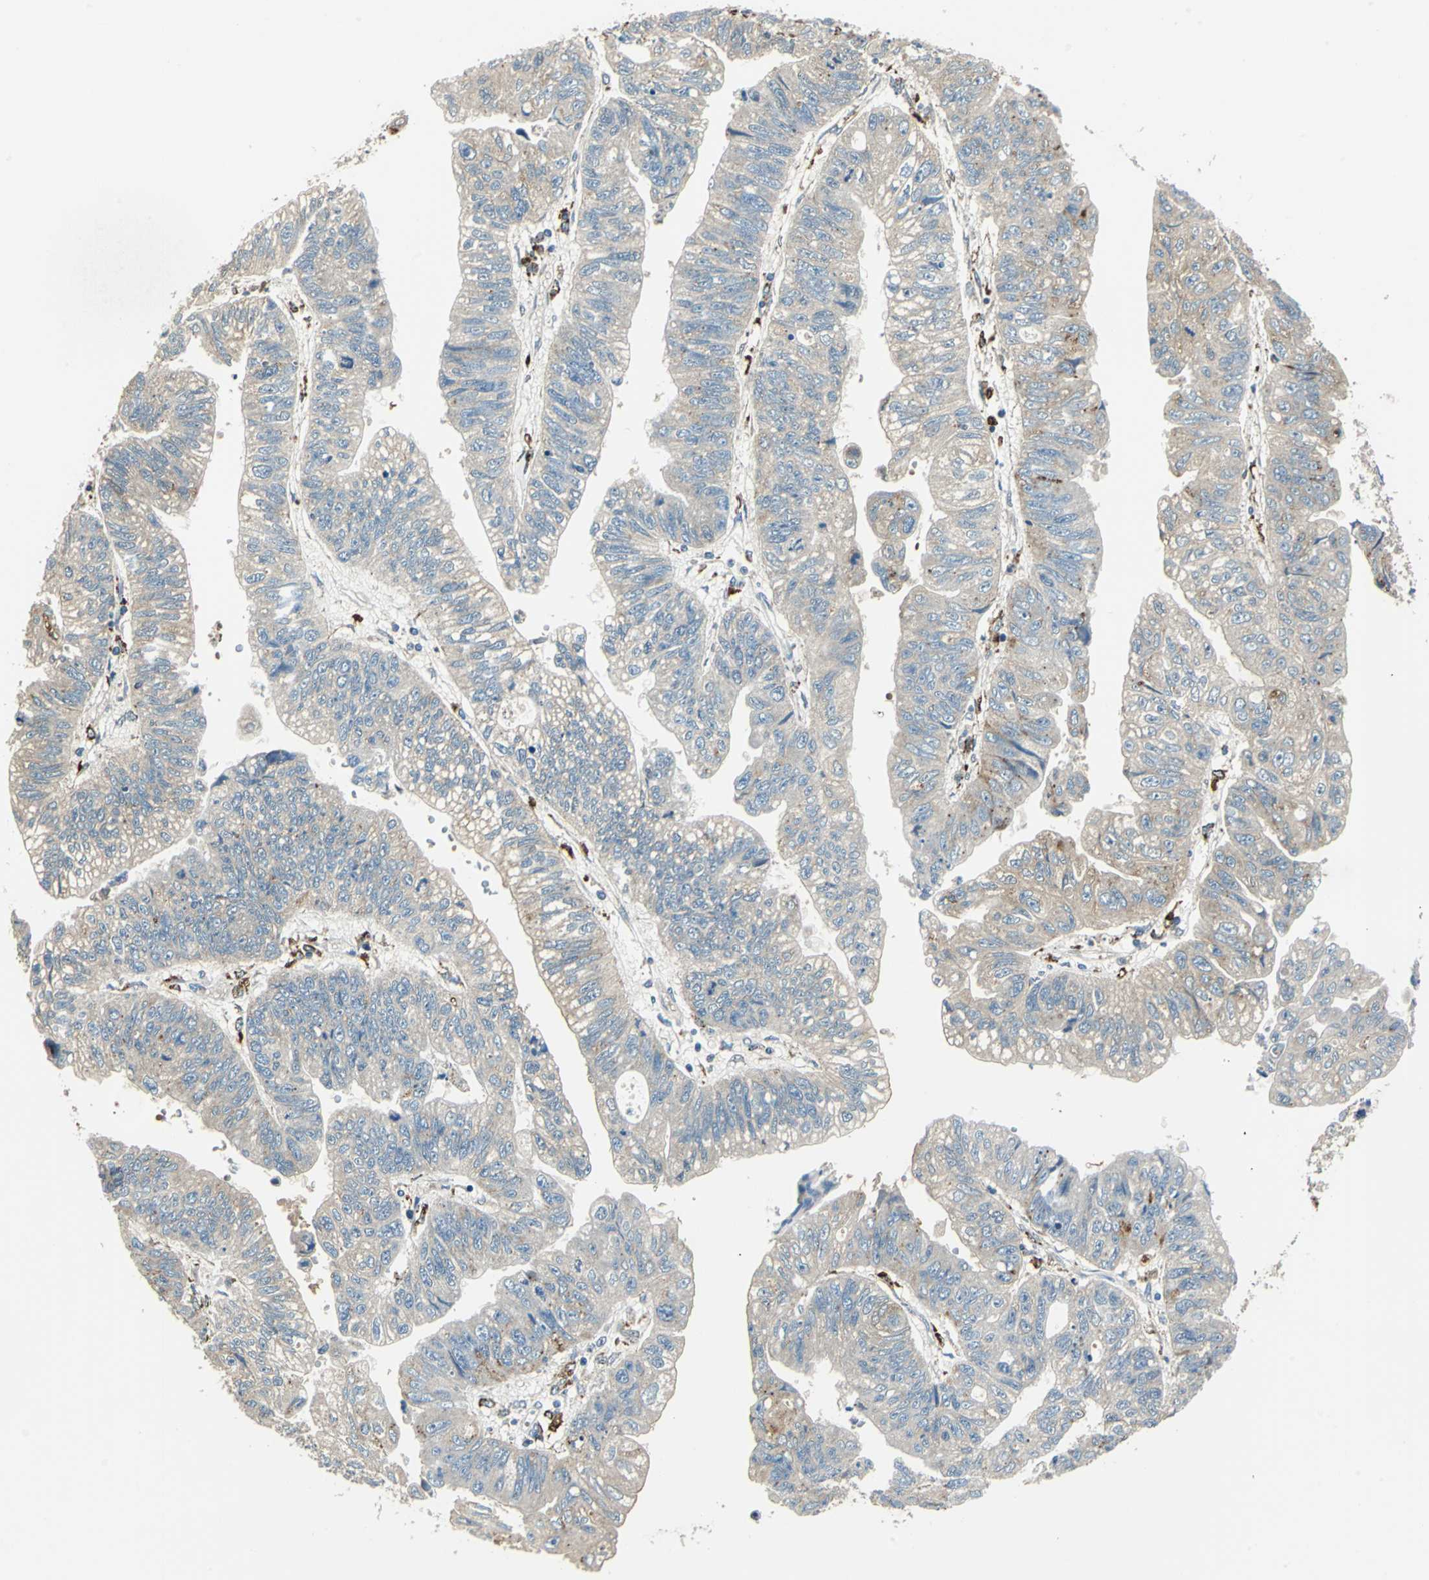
{"staining": {"intensity": "weak", "quantity": "25%-75%", "location": "cytoplasmic/membranous"}, "tissue": "stomach cancer", "cell_type": "Tumor cells", "image_type": "cancer", "snomed": [{"axis": "morphology", "description": "Adenocarcinoma, NOS"}, {"axis": "topography", "description": "Stomach"}], "caption": "High-power microscopy captured an IHC micrograph of stomach cancer, revealing weak cytoplasmic/membranous staining in approximately 25%-75% of tumor cells.", "gene": "NIT1", "patient": {"sex": "male", "age": 59}}